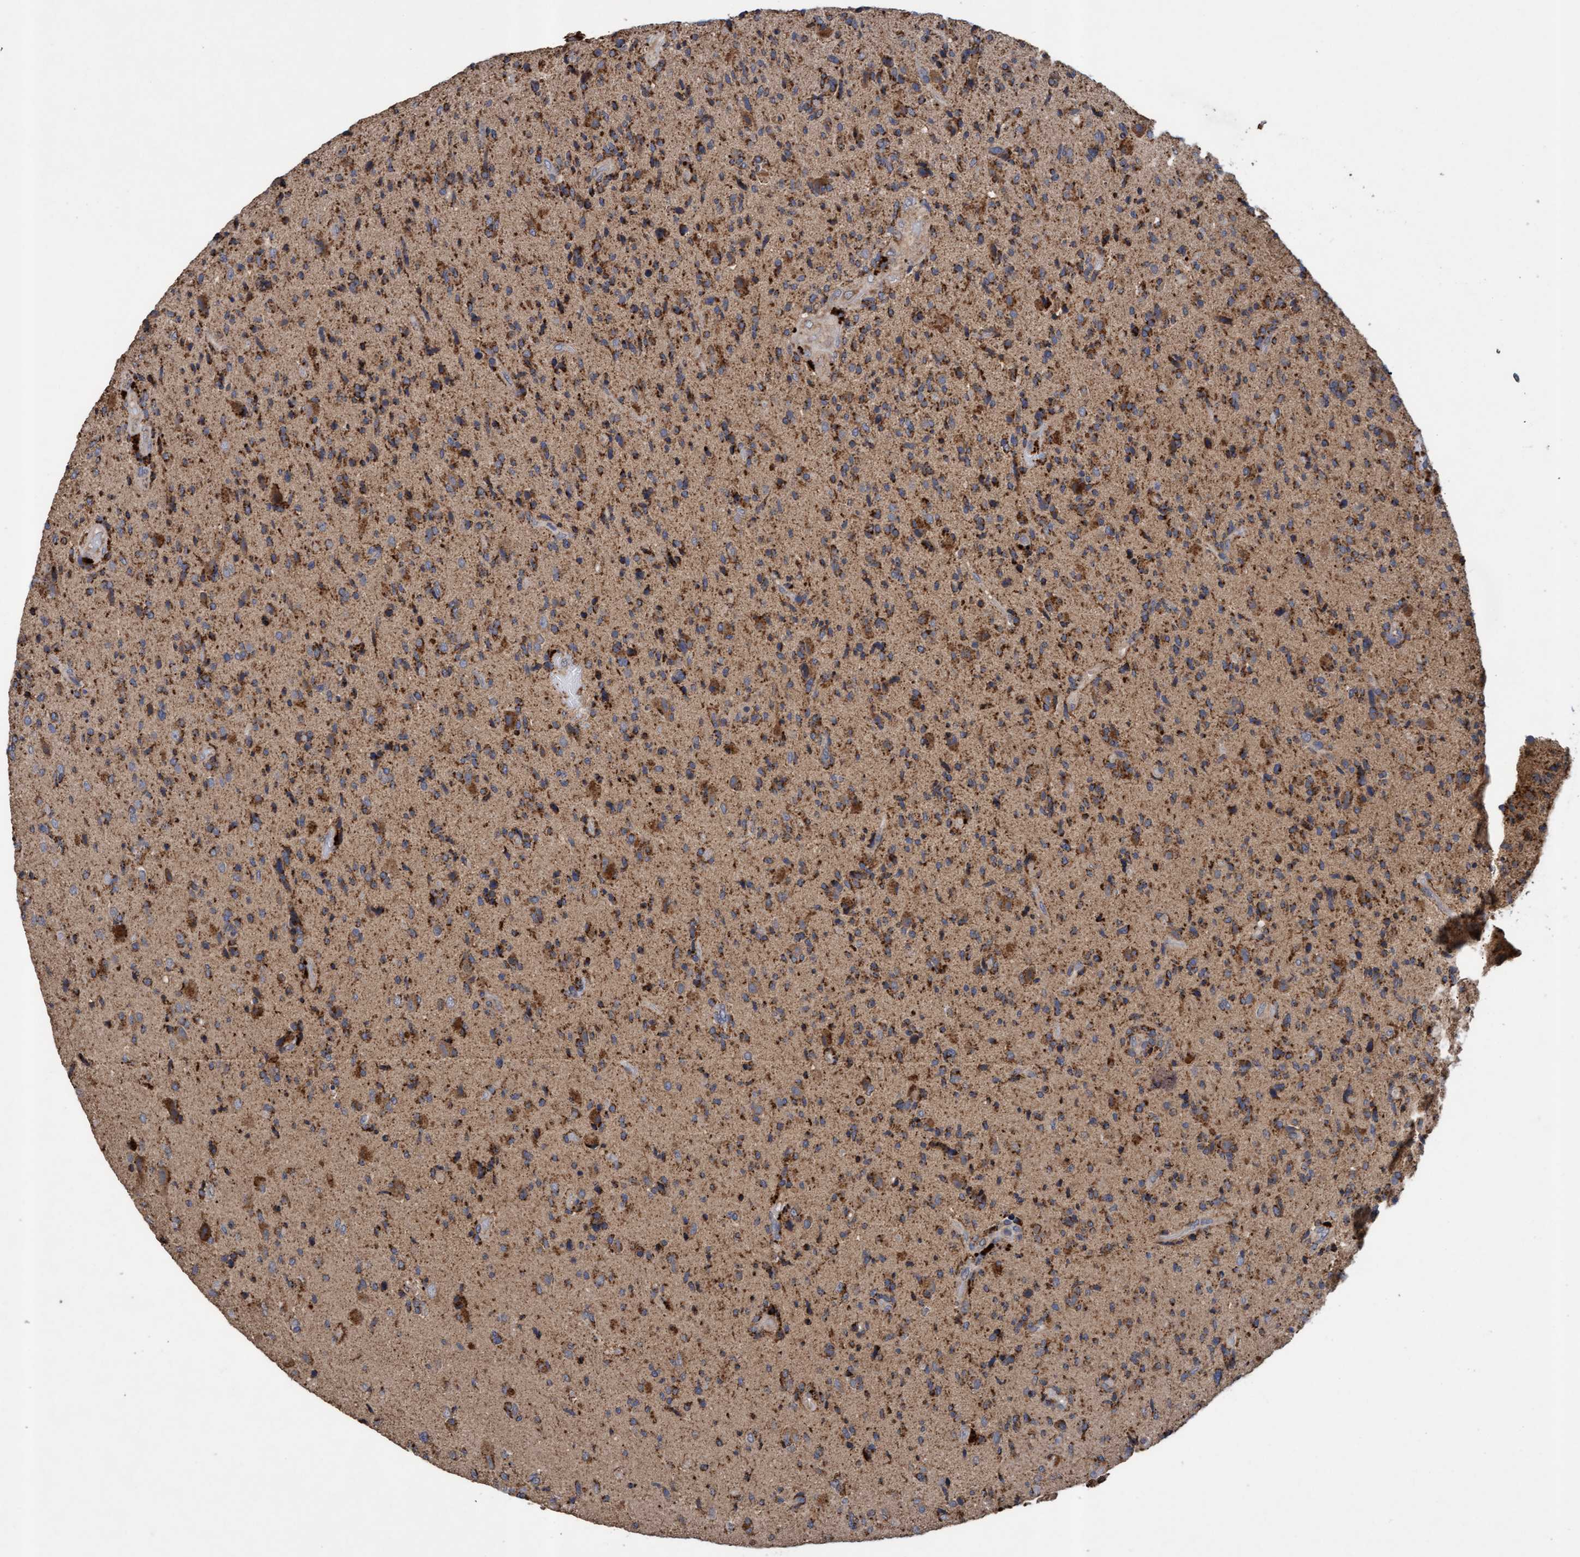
{"staining": {"intensity": "strong", "quantity": "25%-75%", "location": "cytoplasmic/membranous"}, "tissue": "glioma", "cell_type": "Tumor cells", "image_type": "cancer", "snomed": [{"axis": "morphology", "description": "Glioma, malignant, High grade"}, {"axis": "topography", "description": "Brain"}], "caption": "Immunohistochemistry histopathology image of glioma stained for a protein (brown), which demonstrates high levels of strong cytoplasmic/membranous staining in about 25%-75% of tumor cells.", "gene": "ATPAF2", "patient": {"sex": "male", "age": 72}}